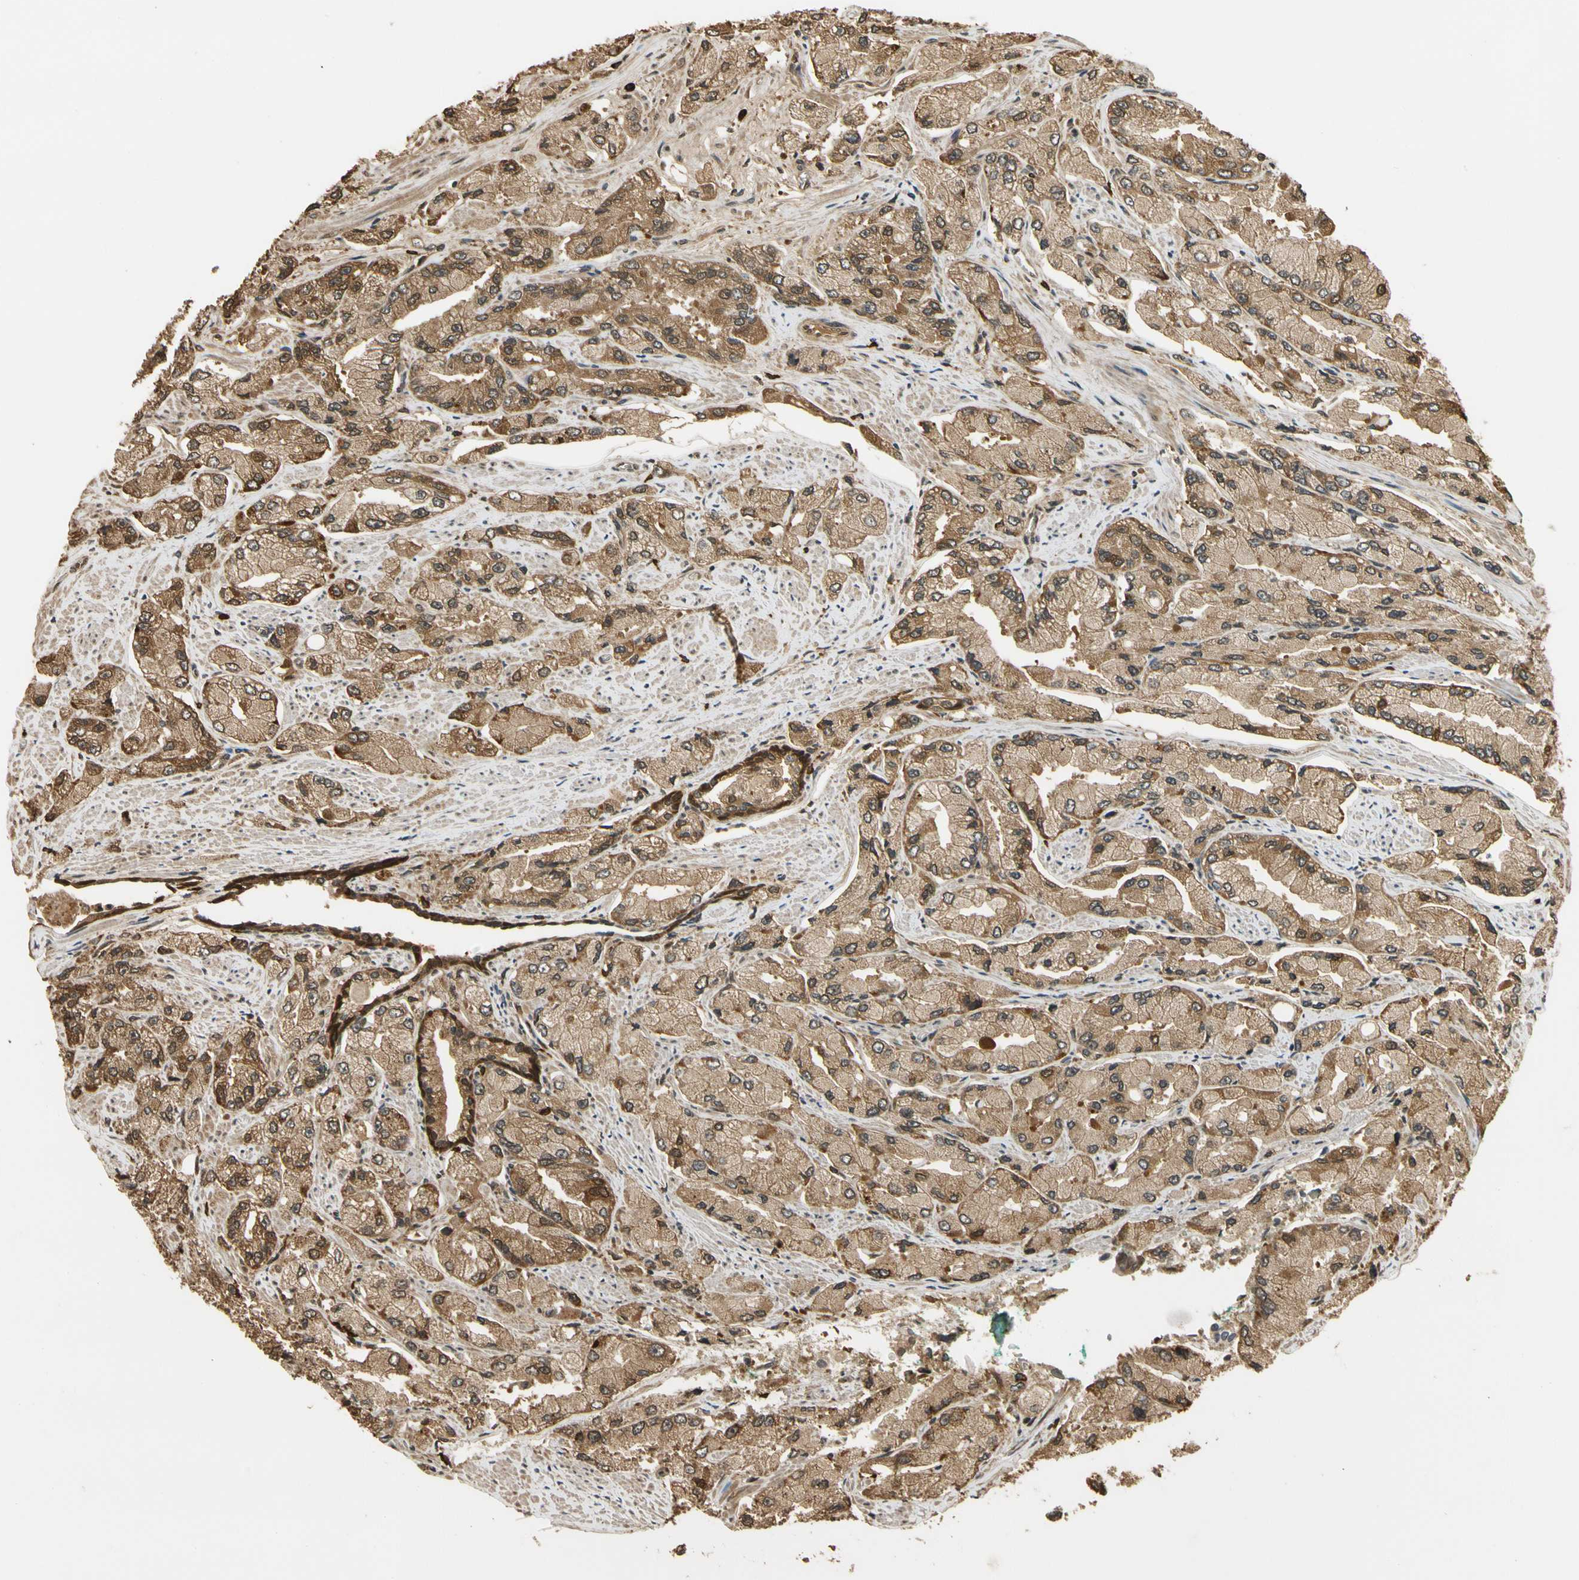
{"staining": {"intensity": "weak", "quantity": ">75%", "location": "cytoplasmic/membranous"}, "tissue": "prostate cancer", "cell_type": "Tumor cells", "image_type": "cancer", "snomed": [{"axis": "morphology", "description": "Adenocarcinoma, High grade"}, {"axis": "topography", "description": "Prostate"}], "caption": "Brown immunohistochemical staining in human prostate cancer displays weak cytoplasmic/membranous positivity in approximately >75% of tumor cells.", "gene": "SOD1", "patient": {"sex": "male", "age": 58}}